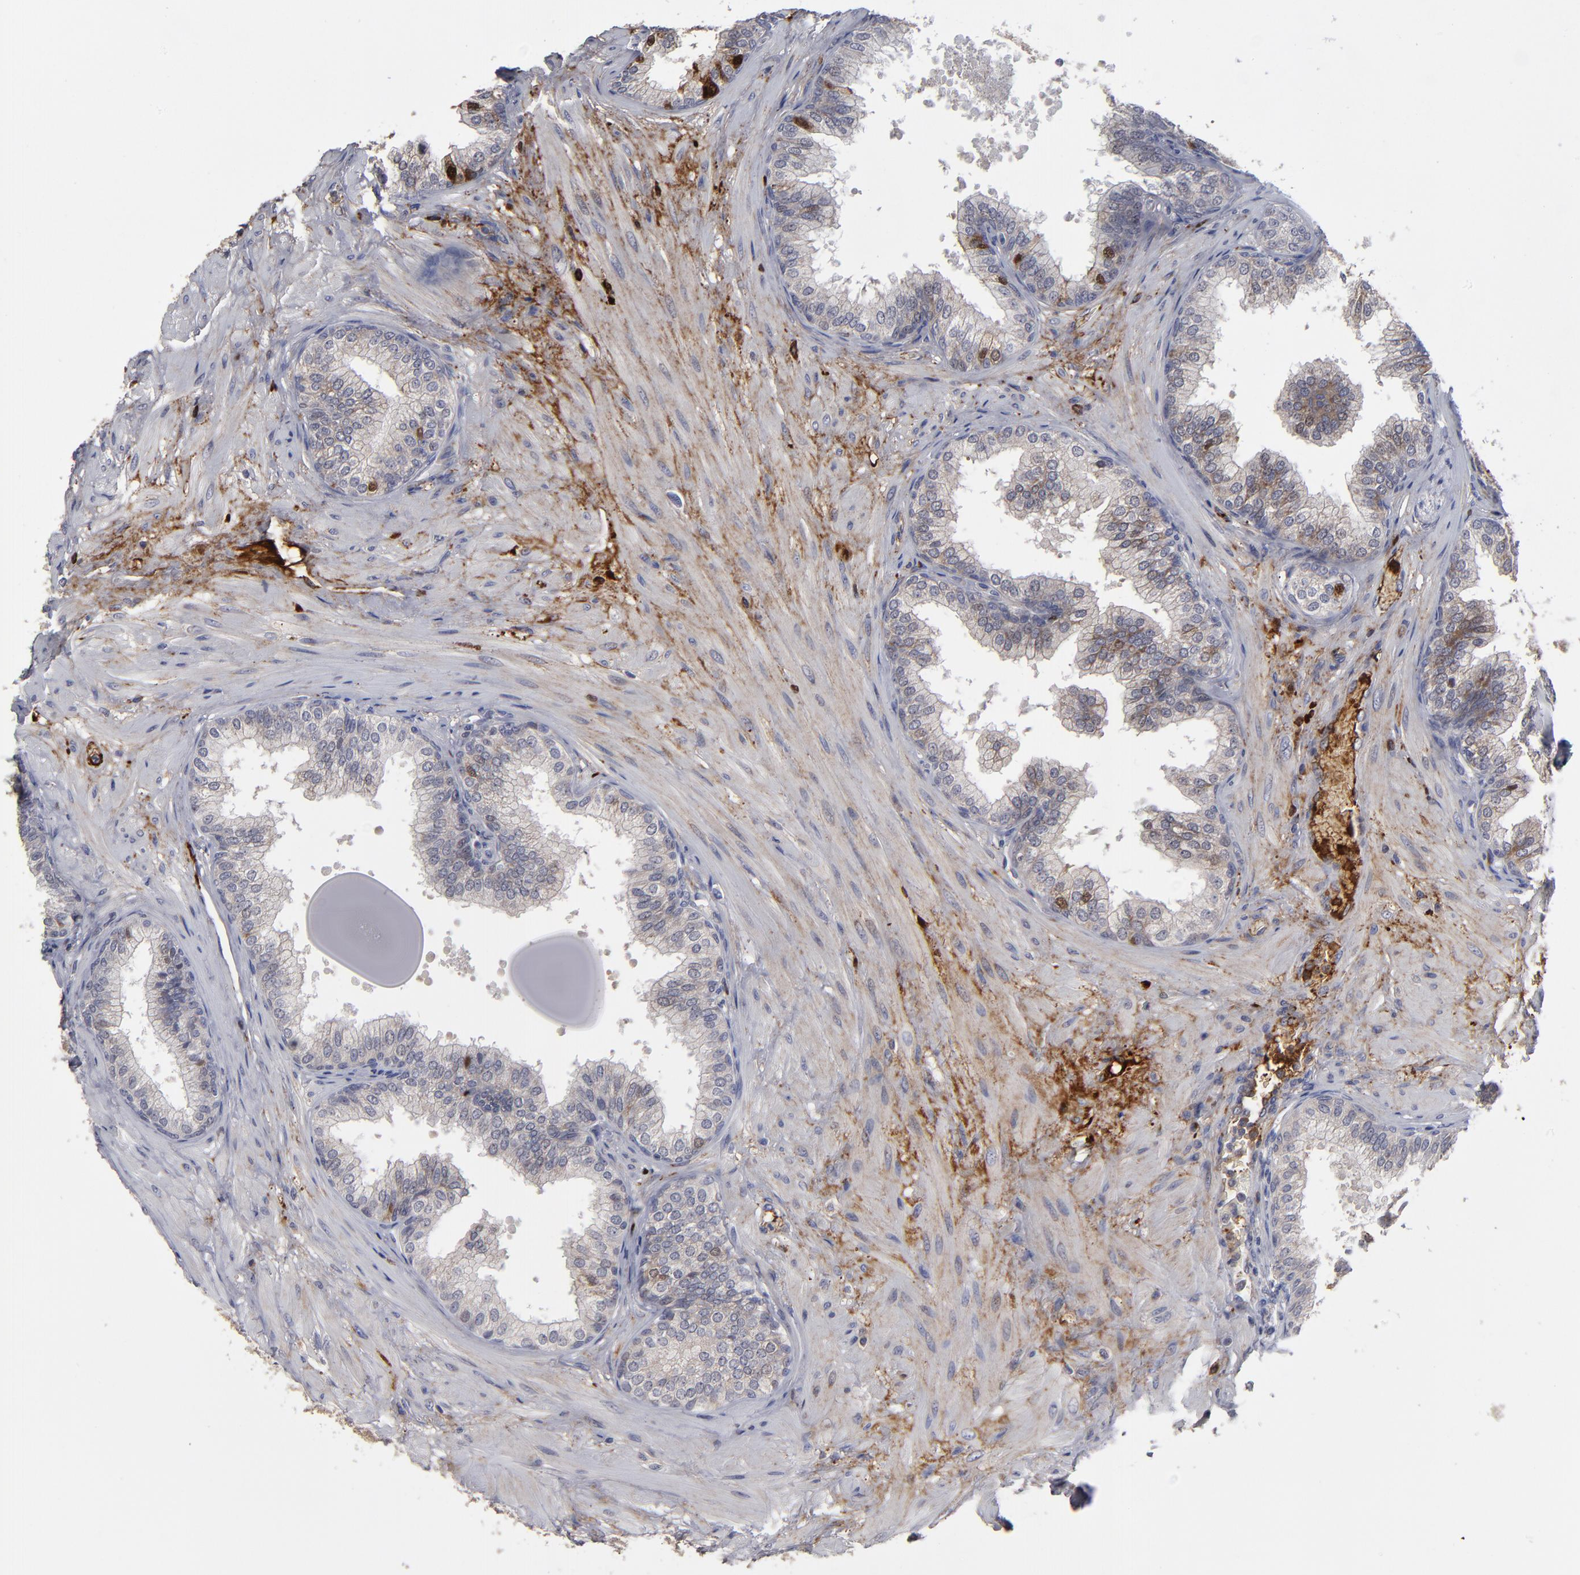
{"staining": {"intensity": "weak", "quantity": ">75%", "location": "cytoplasmic/membranous"}, "tissue": "prostate", "cell_type": "Glandular cells", "image_type": "normal", "snomed": [{"axis": "morphology", "description": "Normal tissue, NOS"}, {"axis": "topography", "description": "Prostate"}], "caption": "Weak cytoplasmic/membranous positivity for a protein is seen in about >75% of glandular cells of benign prostate using IHC.", "gene": "EXD2", "patient": {"sex": "male", "age": 51}}